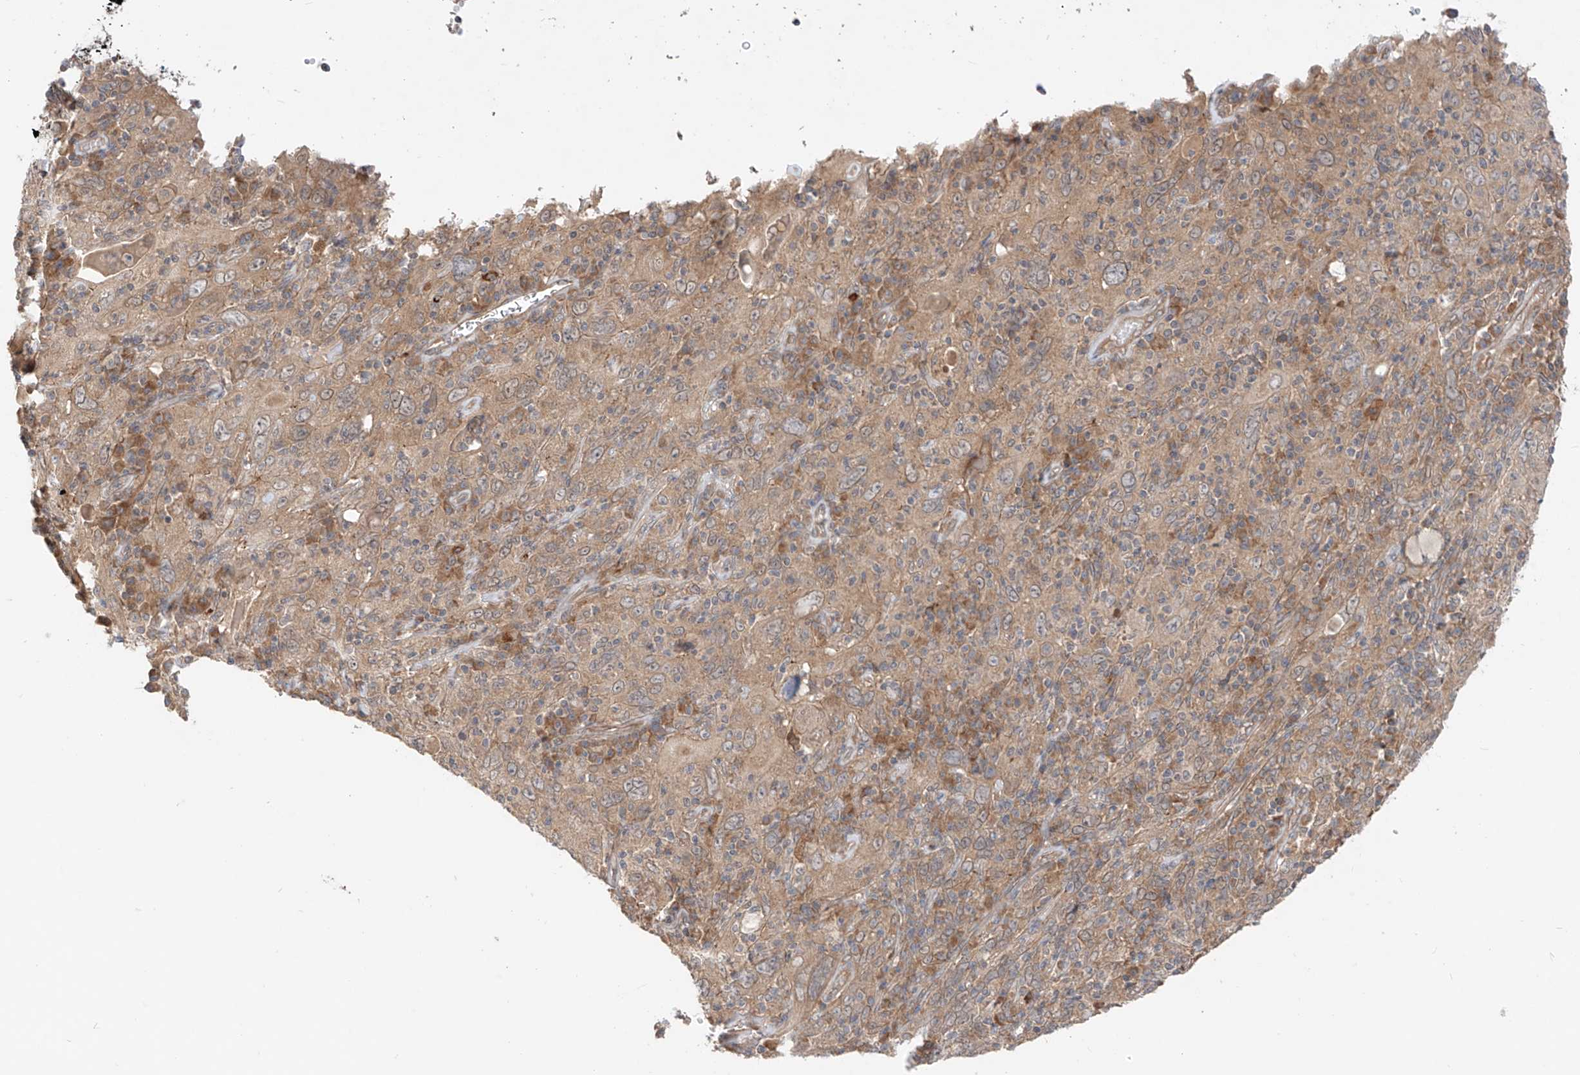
{"staining": {"intensity": "moderate", "quantity": ">75%", "location": "cytoplasmic/membranous"}, "tissue": "cervical cancer", "cell_type": "Tumor cells", "image_type": "cancer", "snomed": [{"axis": "morphology", "description": "Squamous cell carcinoma, NOS"}, {"axis": "topography", "description": "Cervix"}], "caption": "The image exhibits immunohistochemical staining of cervical cancer (squamous cell carcinoma). There is moderate cytoplasmic/membranous positivity is present in approximately >75% of tumor cells.", "gene": "MTUS2", "patient": {"sex": "female", "age": 46}}